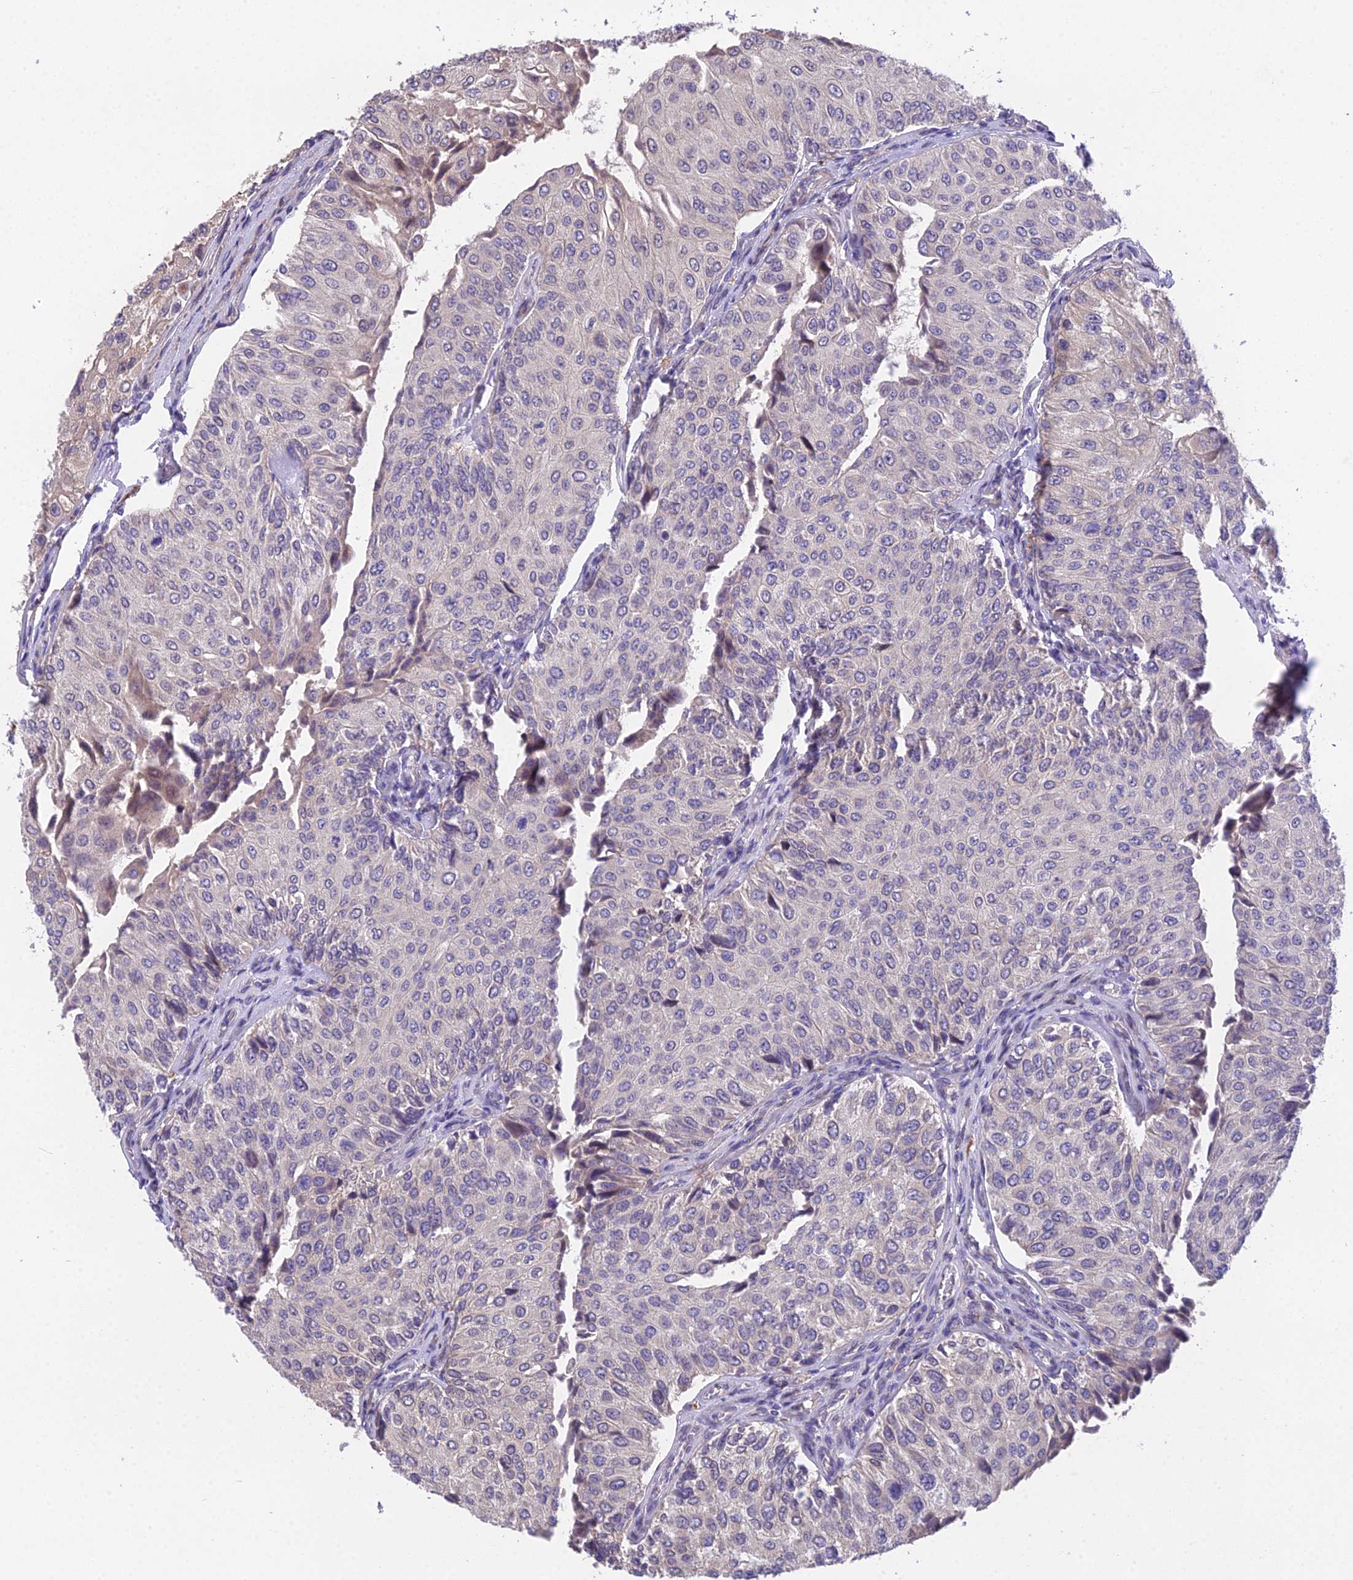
{"staining": {"intensity": "weak", "quantity": "<25%", "location": "cytoplasmic/membranous"}, "tissue": "urothelial cancer", "cell_type": "Tumor cells", "image_type": "cancer", "snomed": [{"axis": "morphology", "description": "Urothelial carcinoma, High grade"}, {"axis": "topography", "description": "Kidney"}, {"axis": "topography", "description": "Urinary bladder"}], "caption": "Urothelial cancer was stained to show a protein in brown. There is no significant positivity in tumor cells.", "gene": "PUS10", "patient": {"sex": "male", "age": 77}}